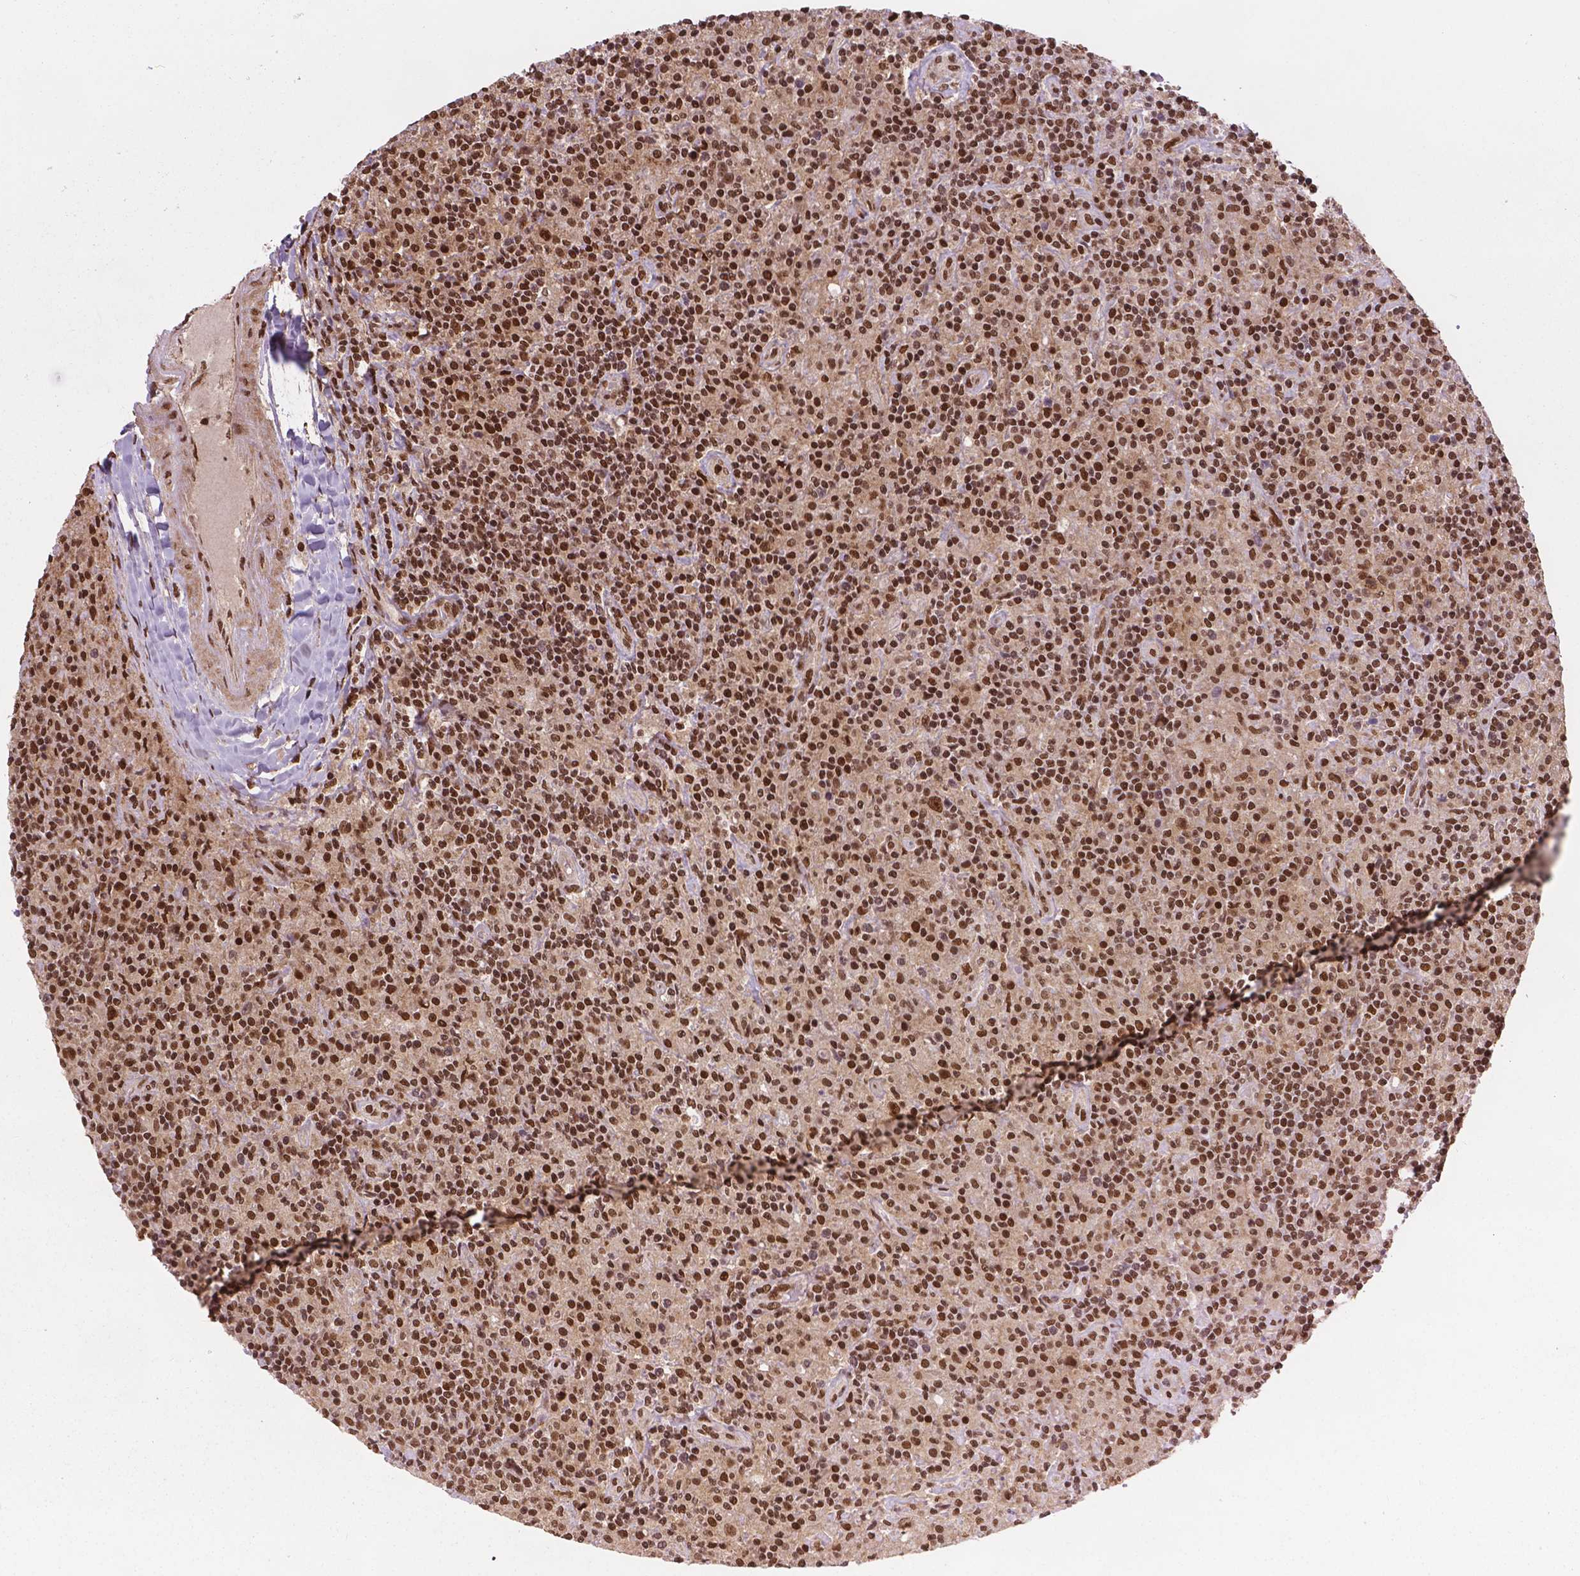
{"staining": {"intensity": "strong", "quantity": ">75%", "location": "nuclear"}, "tissue": "lymphoma", "cell_type": "Tumor cells", "image_type": "cancer", "snomed": [{"axis": "morphology", "description": "Hodgkin's disease, NOS"}, {"axis": "topography", "description": "Lymph node"}], "caption": "A brown stain shows strong nuclear staining of a protein in Hodgkin's disease tumor cells. (Stains: DAB in brown, nuclei in blue, Microscopy: brightfield microscopy at high magnification).", "gene": "SIRT6", "patient": {"sex": "male", "age": 70}}